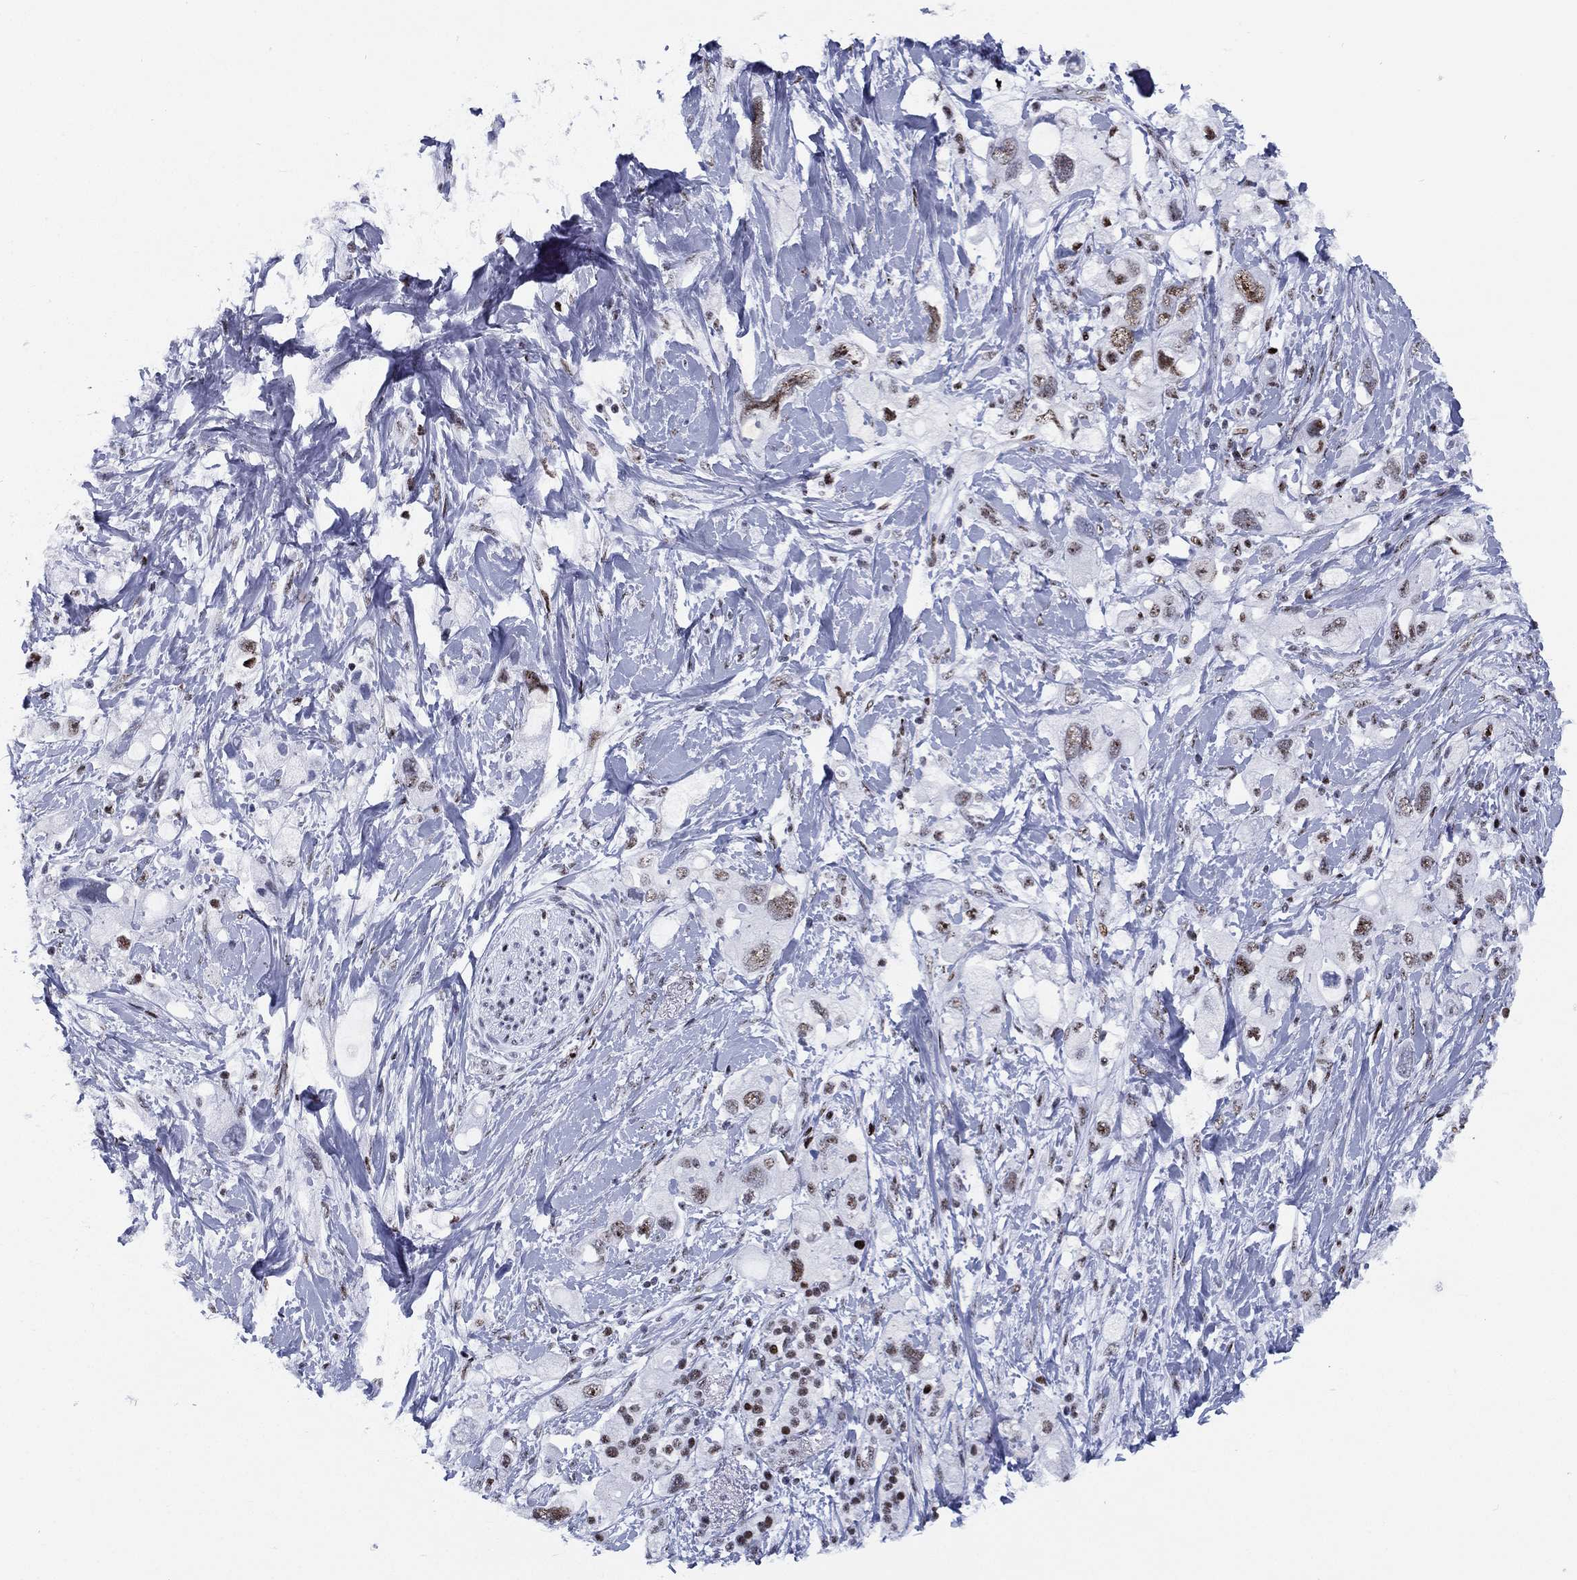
{"staining": {"intensity": "strong", "quantity": "25%-75%", "location": "nuclear"}, "tissue": "pancreatic cancer", "cell_type": "Tumor cells", "image_type": "cancer", "snomed": [{"axis": "morphology", "description": "Adenocarcinoma, NOS"}, {"axis": "topography", "description": "Pancreas"}], "caption": "Pancreatic cancer stained with a protein marker demonstrates strong staining in tumor cells.", "gene": "CYB561D2", "patient": {"sex": "female", "age": 56}}